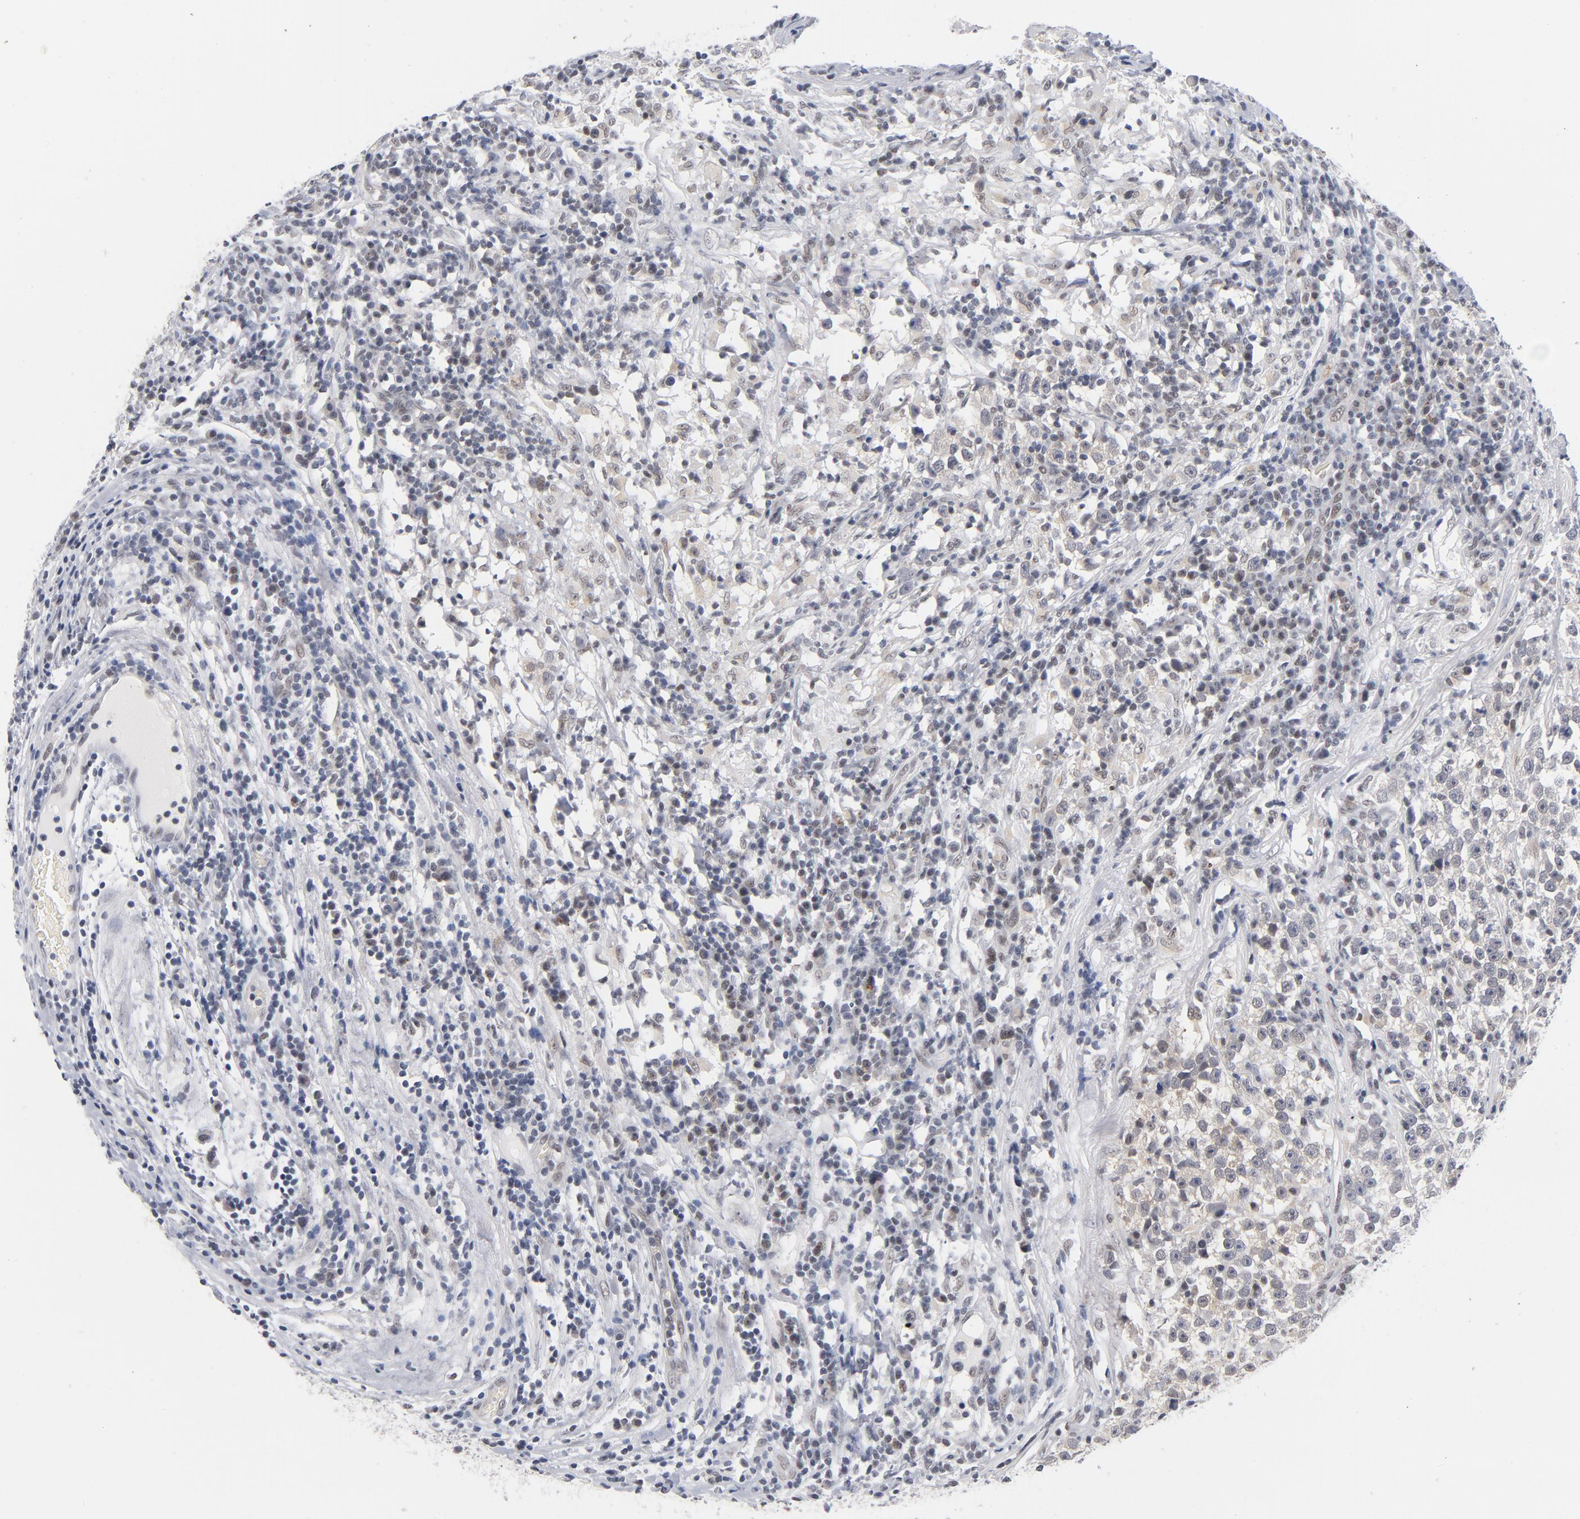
{"staining": {"intensity": "weak", "quantity": "25%-75%", "location": "nuclear"}, "tissue": "testis cancer", "cell_type": "Tumor cells", "image_type": "cancer", "snomed": [{"axis": "morphology", "description": "Seminoma, NOS"}, {"axis": "topography", "description": "Testis"}], "caption": "Human testis cancer (seminoma) stained with a brown dye displays weak nuclear positive staining in about 25%-75% of tumor cells.", "gene": "BAP1", "patient": {"sex": "male", "age": 43}}